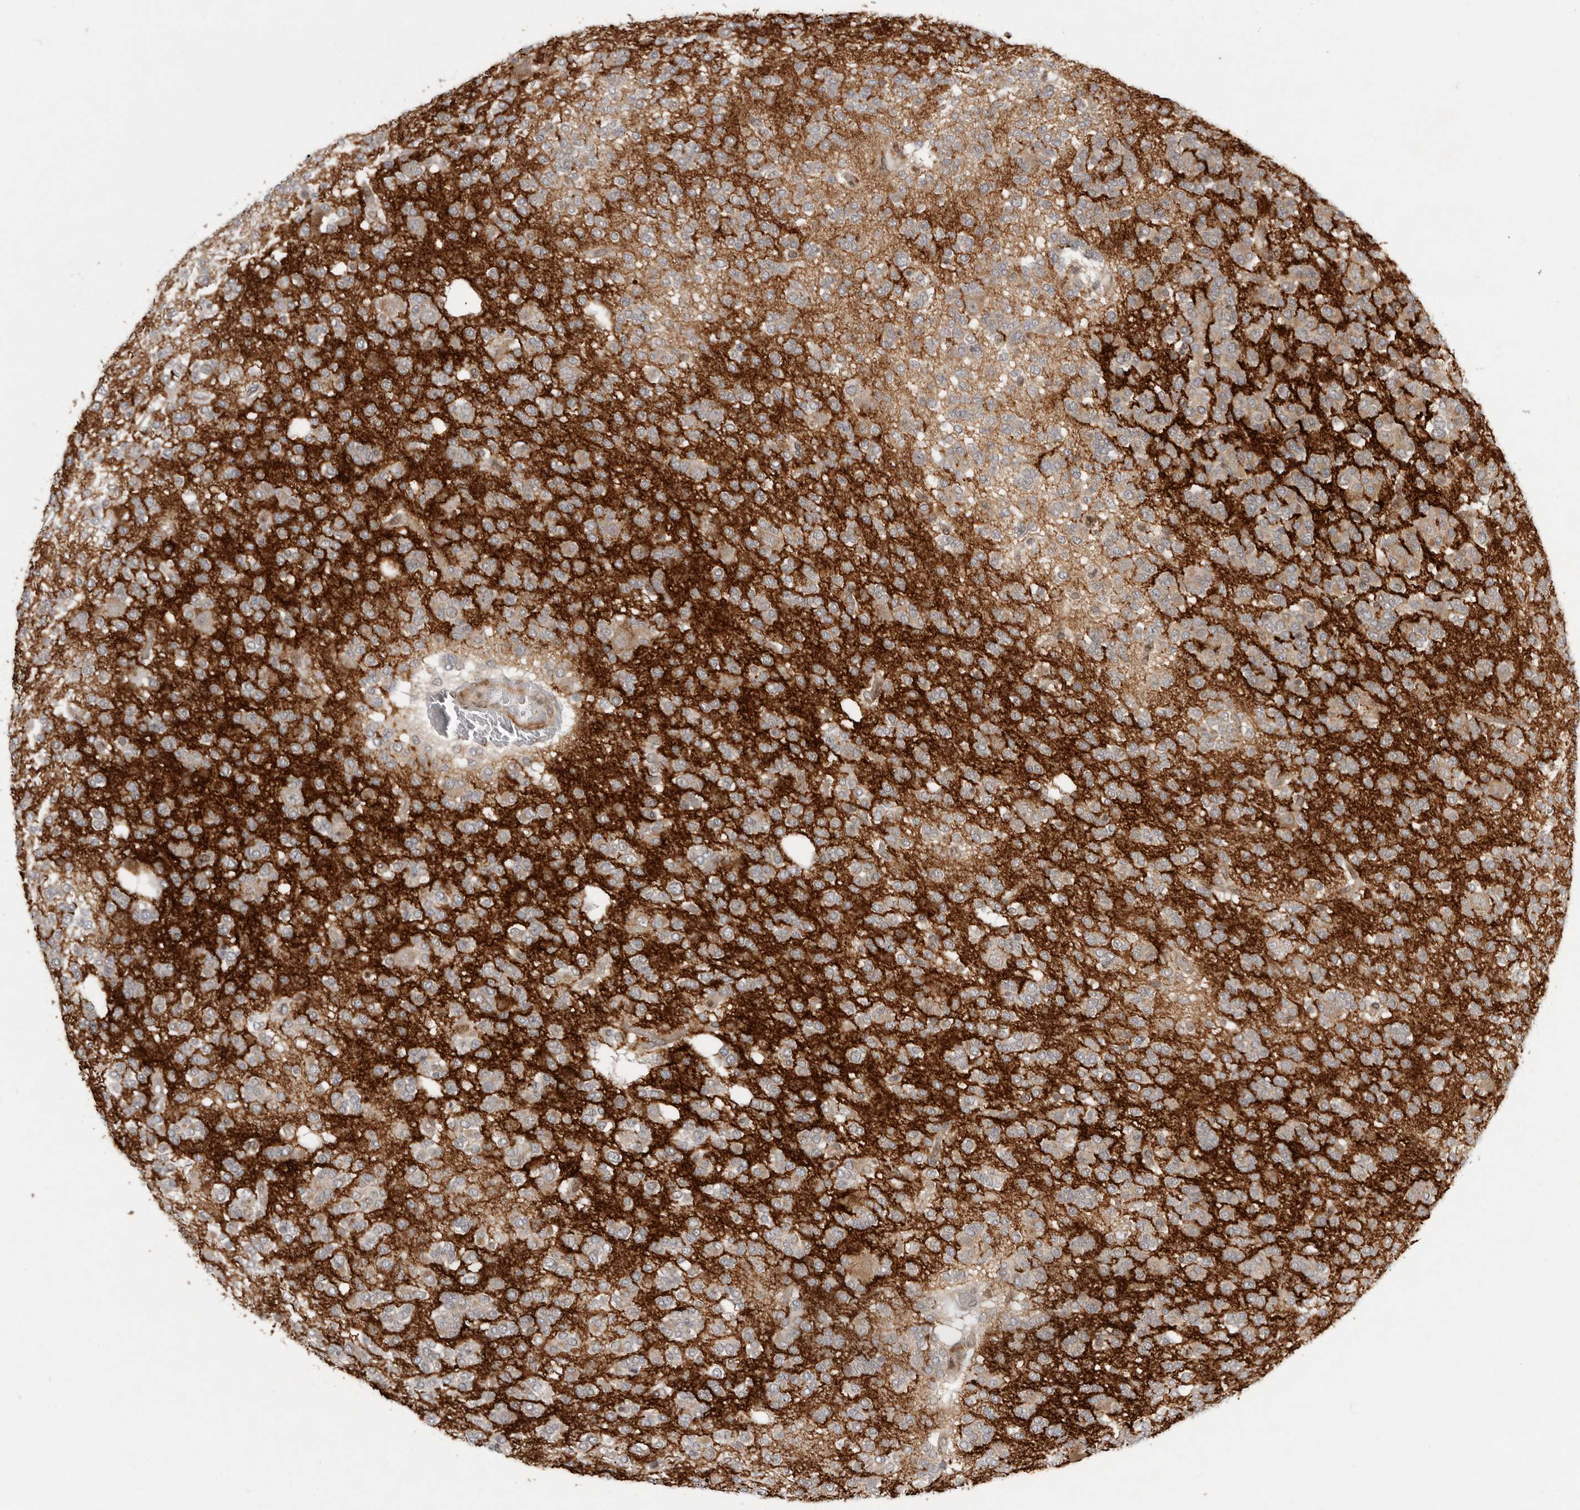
{"staining": {"intensity": "weak", "quantity": ">75%", "location": "cytoplasmic/membranous"}, "tissue": "glioma", "cell_type": "Tumor cells", "image_type": "cancer", "snomed": [{"axis": "morphology", "description": "Glioma, malignant, Low grade"}, {"axis": "topography", "description": "Brain"}], "caption": "Glioma tissue shows weak cytoplasmic/membranous expression in about >75% of tumor cells", "gene": "RABIF", "patient": {"sex": "male", "age": 38}}